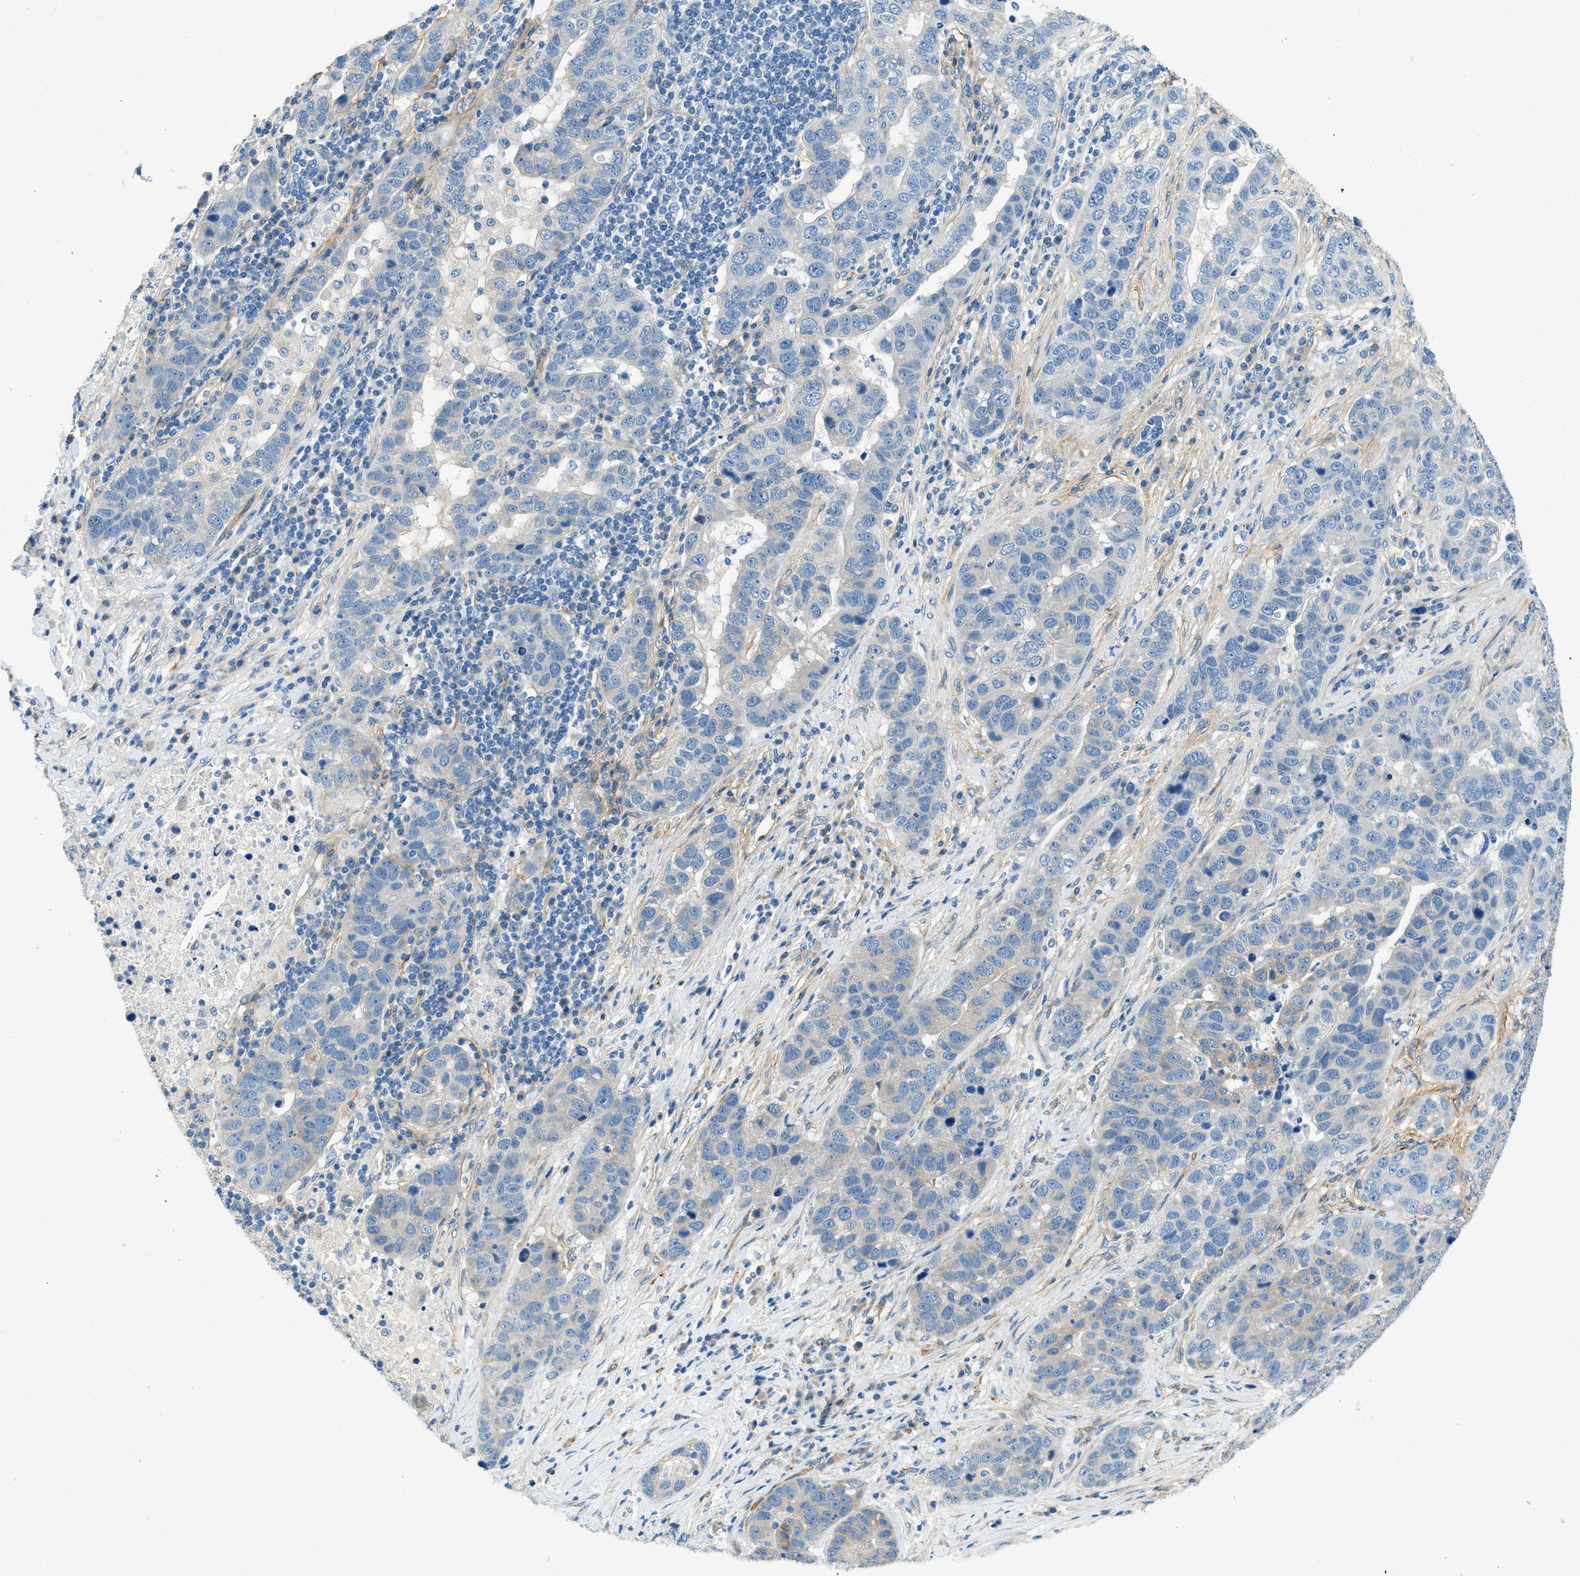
{"staining": {"intensity": "negative", "quantity": "none", "location": "none"}, "tissue": "pancreatic cancer", "cell_type": "Tumor cells", "image_type": "cancer", "snomed": [{"axis": "morphology", "description": "Adenocarcinoma, NOS"}, {"axis": "topography", "description": "Pancreas"}], "caption": "High magnification brightfield microscopy of pancreatic adenocarcinoma stained with DAB (brown) and counterstained with hematoxylin (blue): tumor cells show no significant expression.", "gene": "ZNF367", "patient": {"sex": "female", "age": 61}}